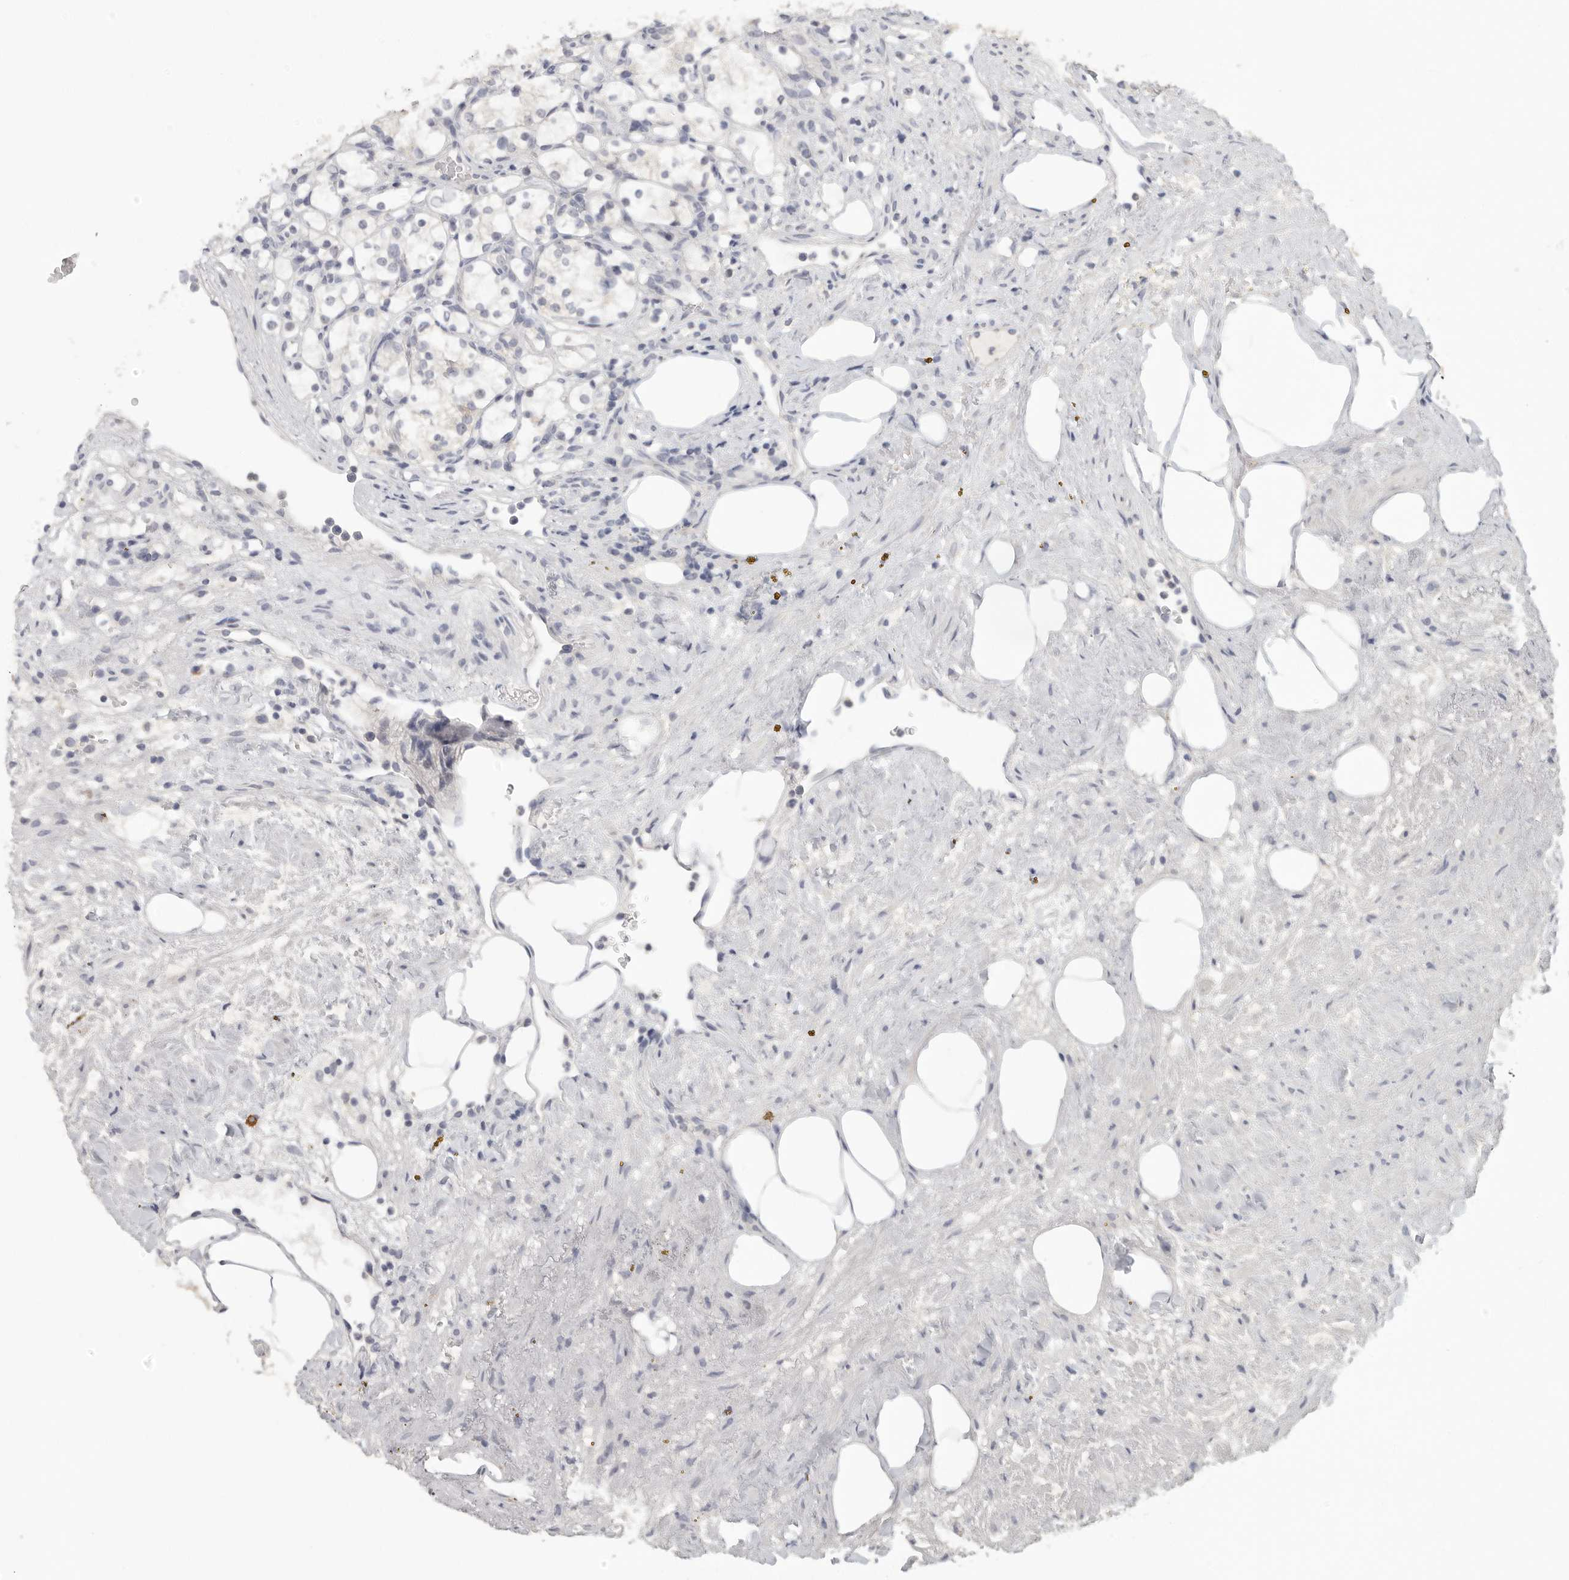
{"staining": {"intensity": "negative", "quantity": "none", "location": "none"}, "tissue": "renal cancer", "cell_type": "Tumor cells", "image_type": "cancer", "snomed": [{"axis": "morphology", "description": "Adenocarcinoma, NOS"}, {"axis": "topography", "description": "Kidney"}], "caption": "The histopathology image exhibits no significant expression in tumor cells of renal cancer.", "gene": "DNAJC11", "patient": {"sex": "female", "age": 69}}